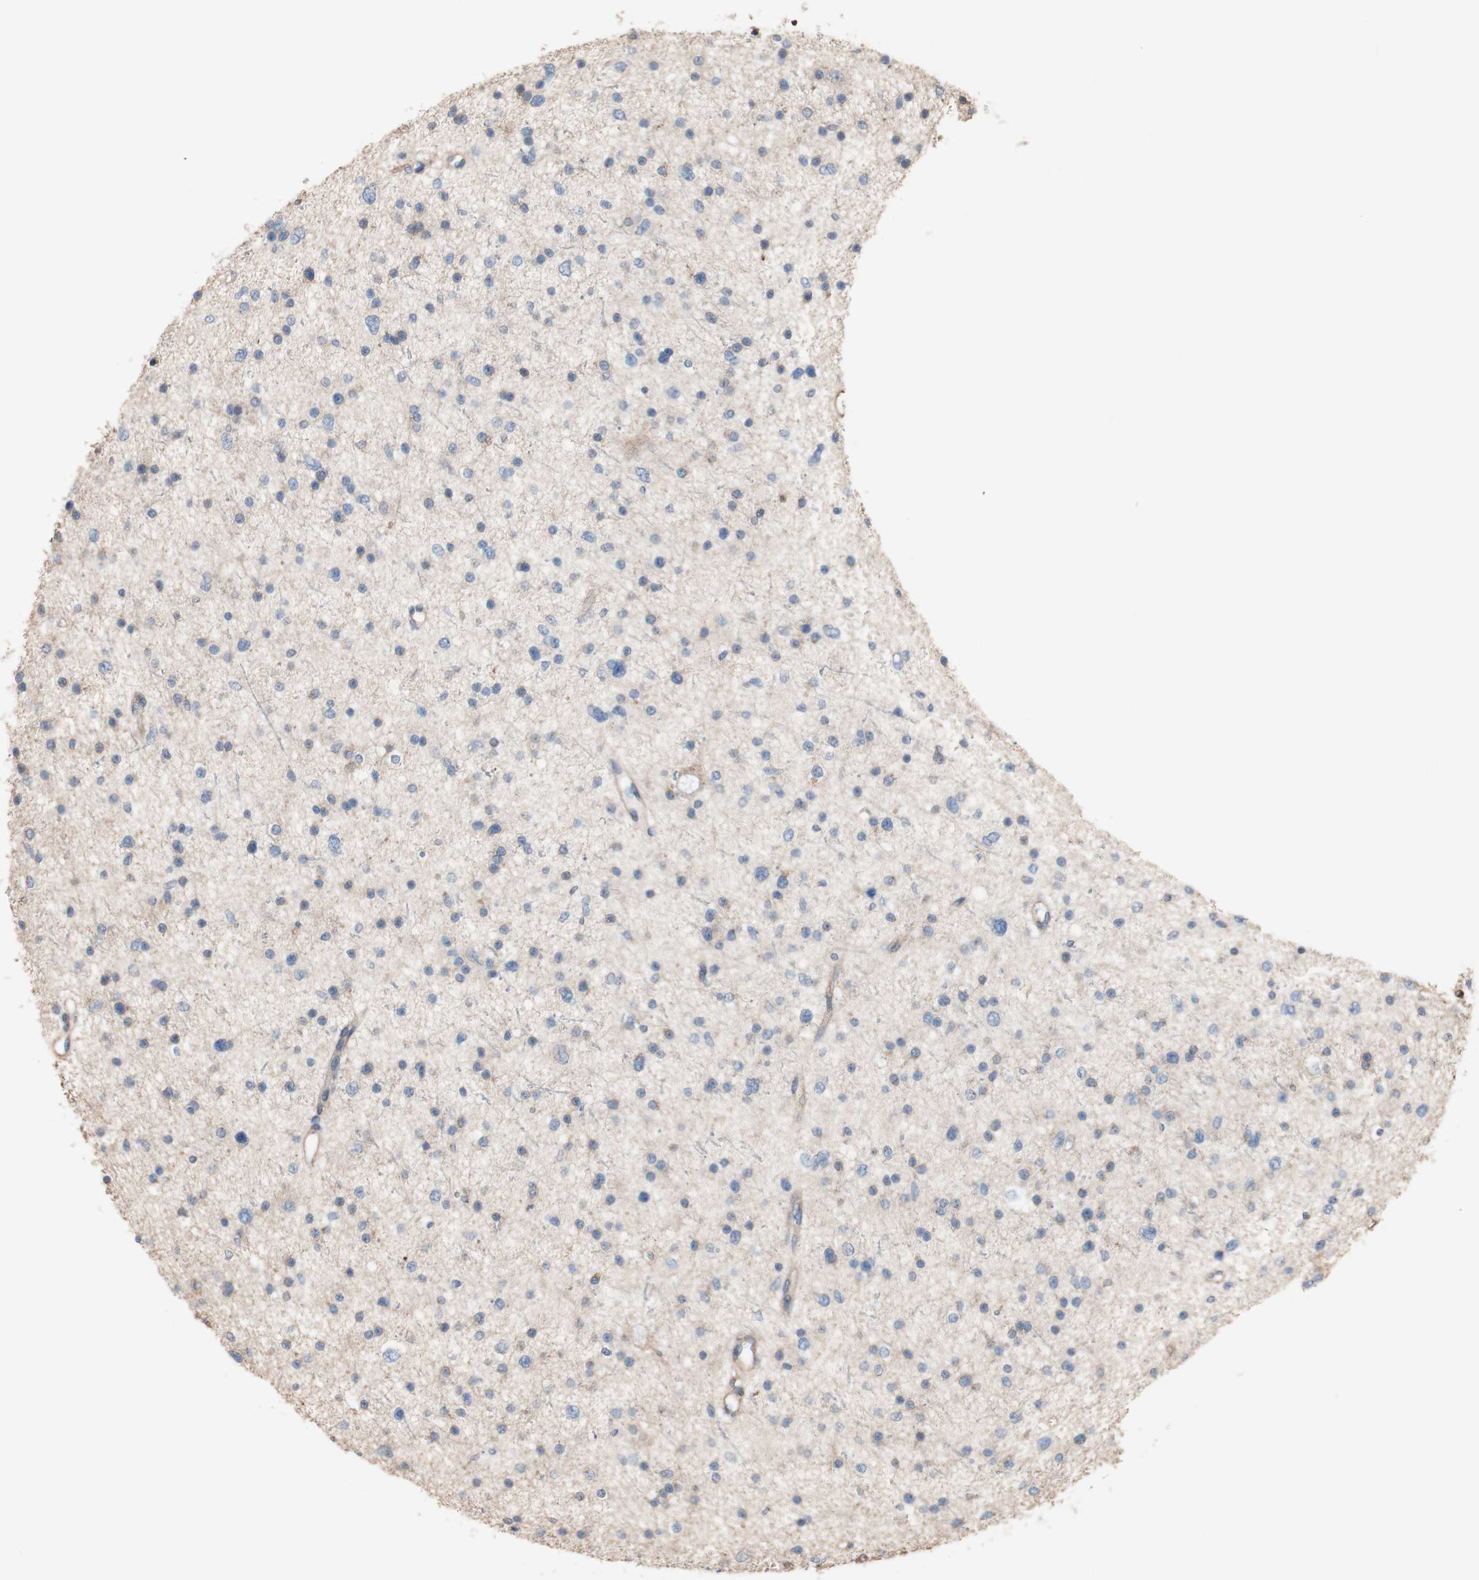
{"staining": {"intensity": "weak", "quantity": "25%-75%", "location": "cytoplasmic/membranous"}, "tissue": "glioma", "cell_type": "Tumor cells", "image_type": "cancer", "snomed": [{"axis": "morphology", "description": "Glioma, malignant, Low grade"}, {"axis": "topography", "description": "Brain"}], "caption": "Tumor cells demonstrate weak cytoplasmic/membranous positivity in approximately 25%-75% of cells in malignant low-grade glioma. The staining is performed using DAB (3,3'-diaminobenzidine) brown chromogen to label protein expression. The nuclei are counter-stained blue using hematoxylin.", "gene": "COPB1", "patient": {"sex": "female", "age": 37}}